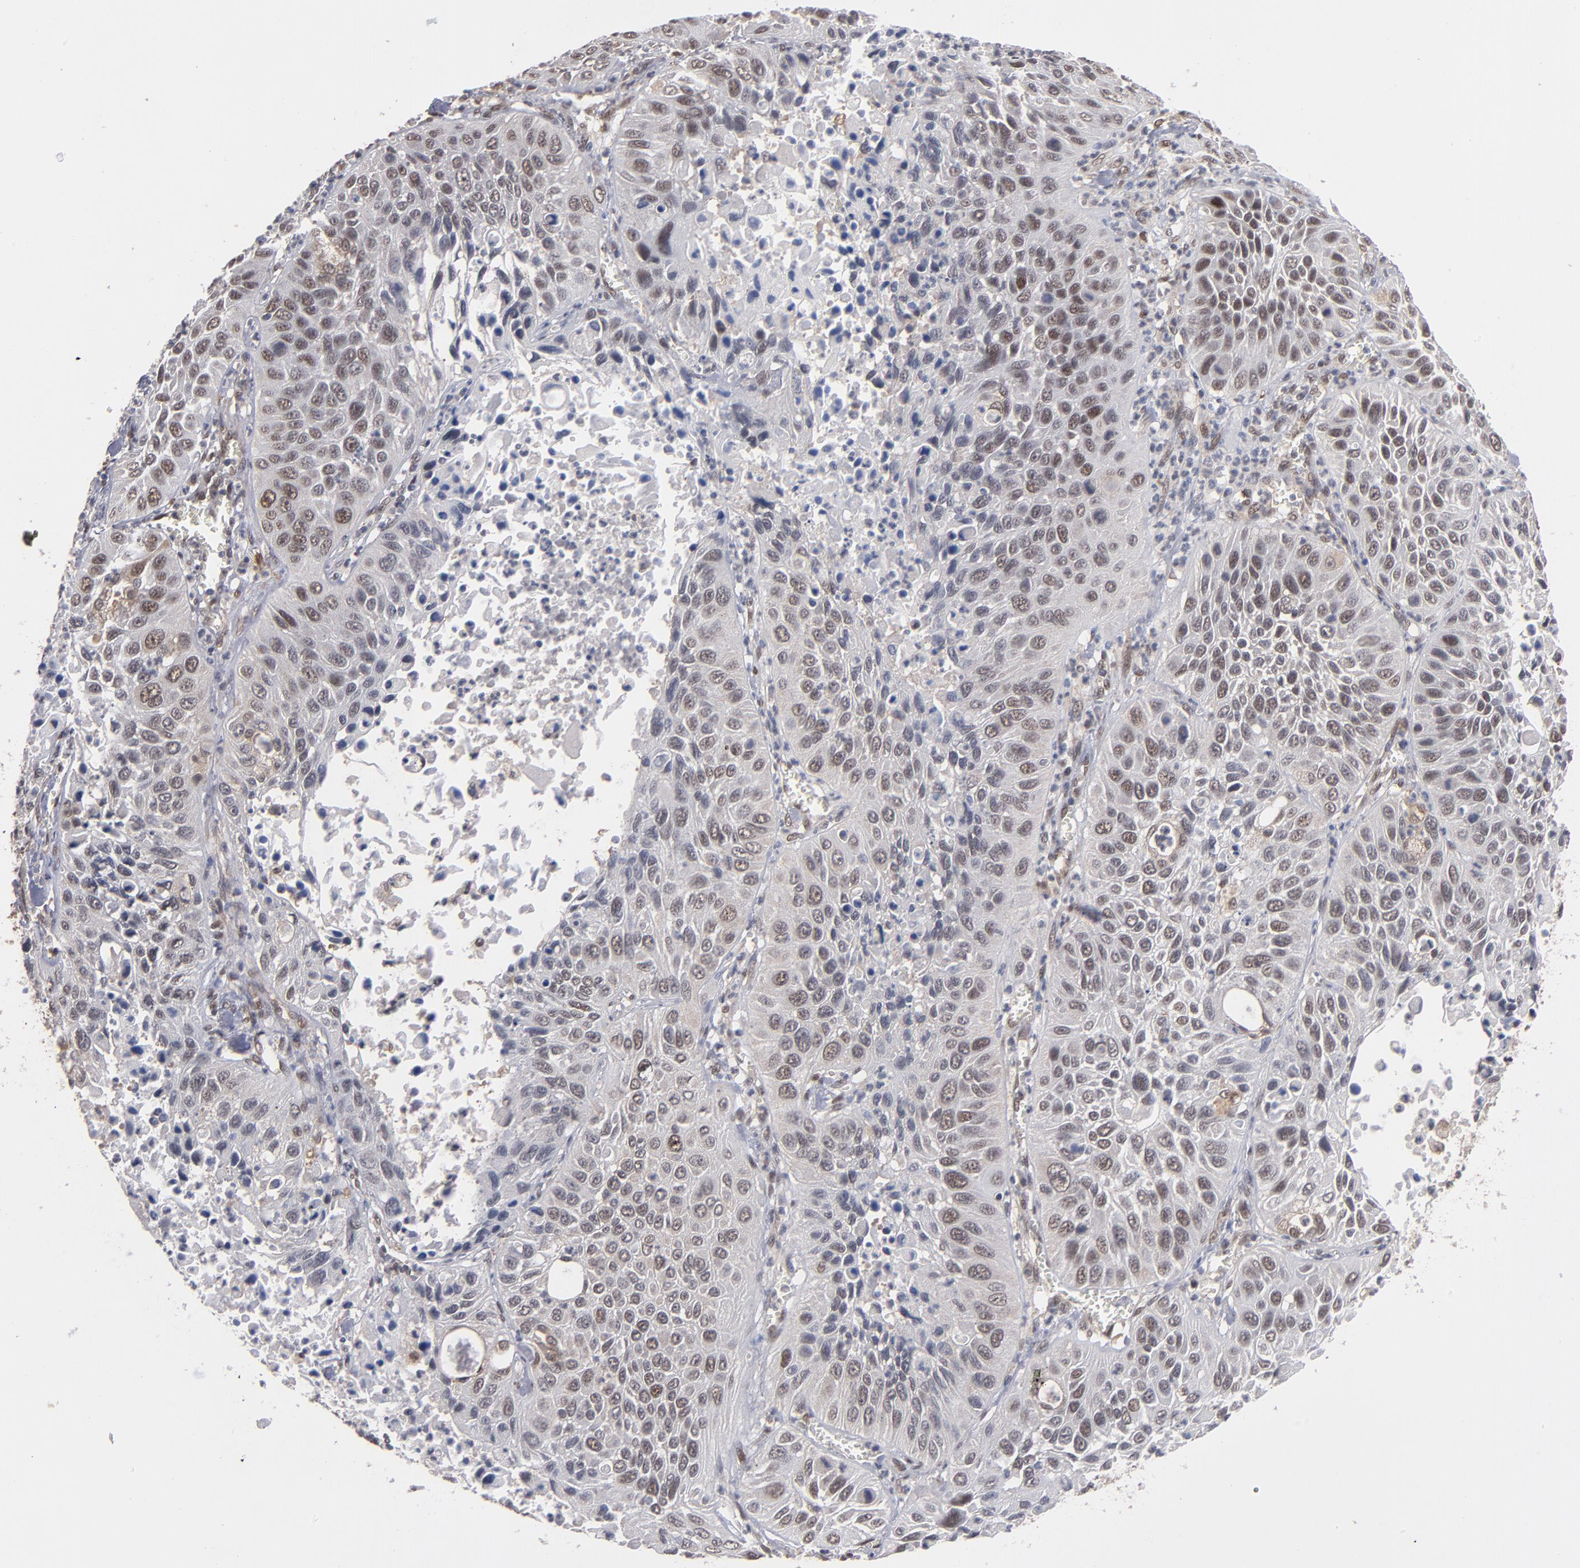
{"staining": {"intensity": "weak", "quantity": "<25%", "location": "nuclear"}, "tissue": "lung cancer", "cell_type": "Tumor cells", "image_type": "cancer", "snomed": [{"axis": "morphology", "description": "Squamous cell carcinoma, NOS"}, {"axis": "topography", "description": "Lung"}], "caption": "This is a photomicrograph of immunohistochemistry staining of lung squamous cell carcinoma, which shows no expression in tumor cells.", "gene": "HUWE1", "patient": {"sex": "female", "age": 76}}